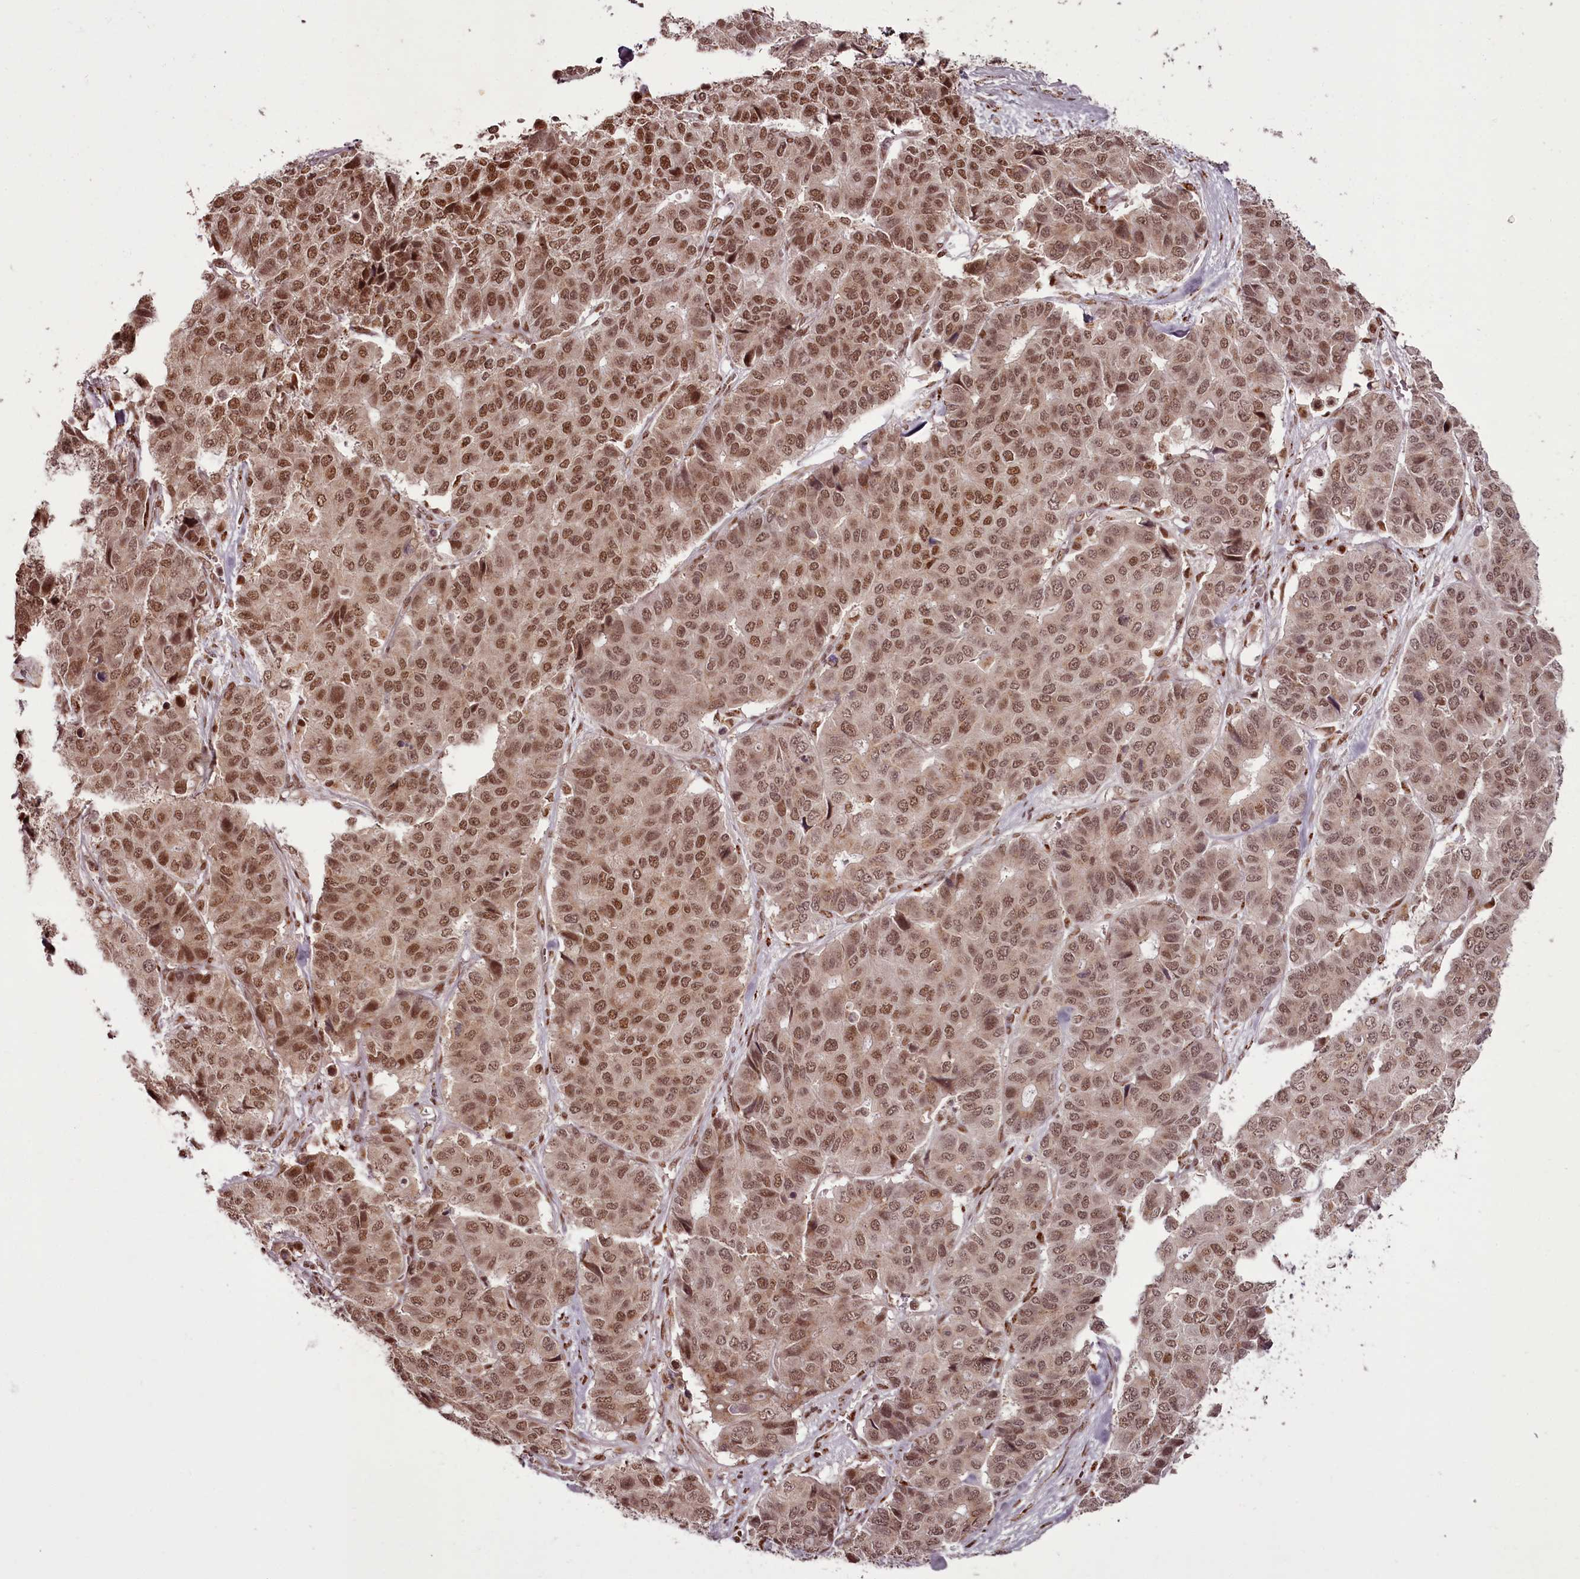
{"staining": {"intensity": "moderate", "quantity": ">75%", "location": "nuclear"}, "tissue": "pancreatic cancer", "cell_type": "Tumor cells", "image_type": "cancer", "snomed": [{"axis": "morphology", "description": "Adenocarcinoma, NOS"}, {"axis": "topography", "description": "Pancreas"}], "caption": "This image shows pancreatic cancer stained with immunohistochemistry (IHC) to label a protein in brown. The nuclear of tumor cells show moderate positivity for the protein. Nuclei are counter-stained blue.", "gene": "CEP83", "patient": {"sex": "male", "age": 50}}